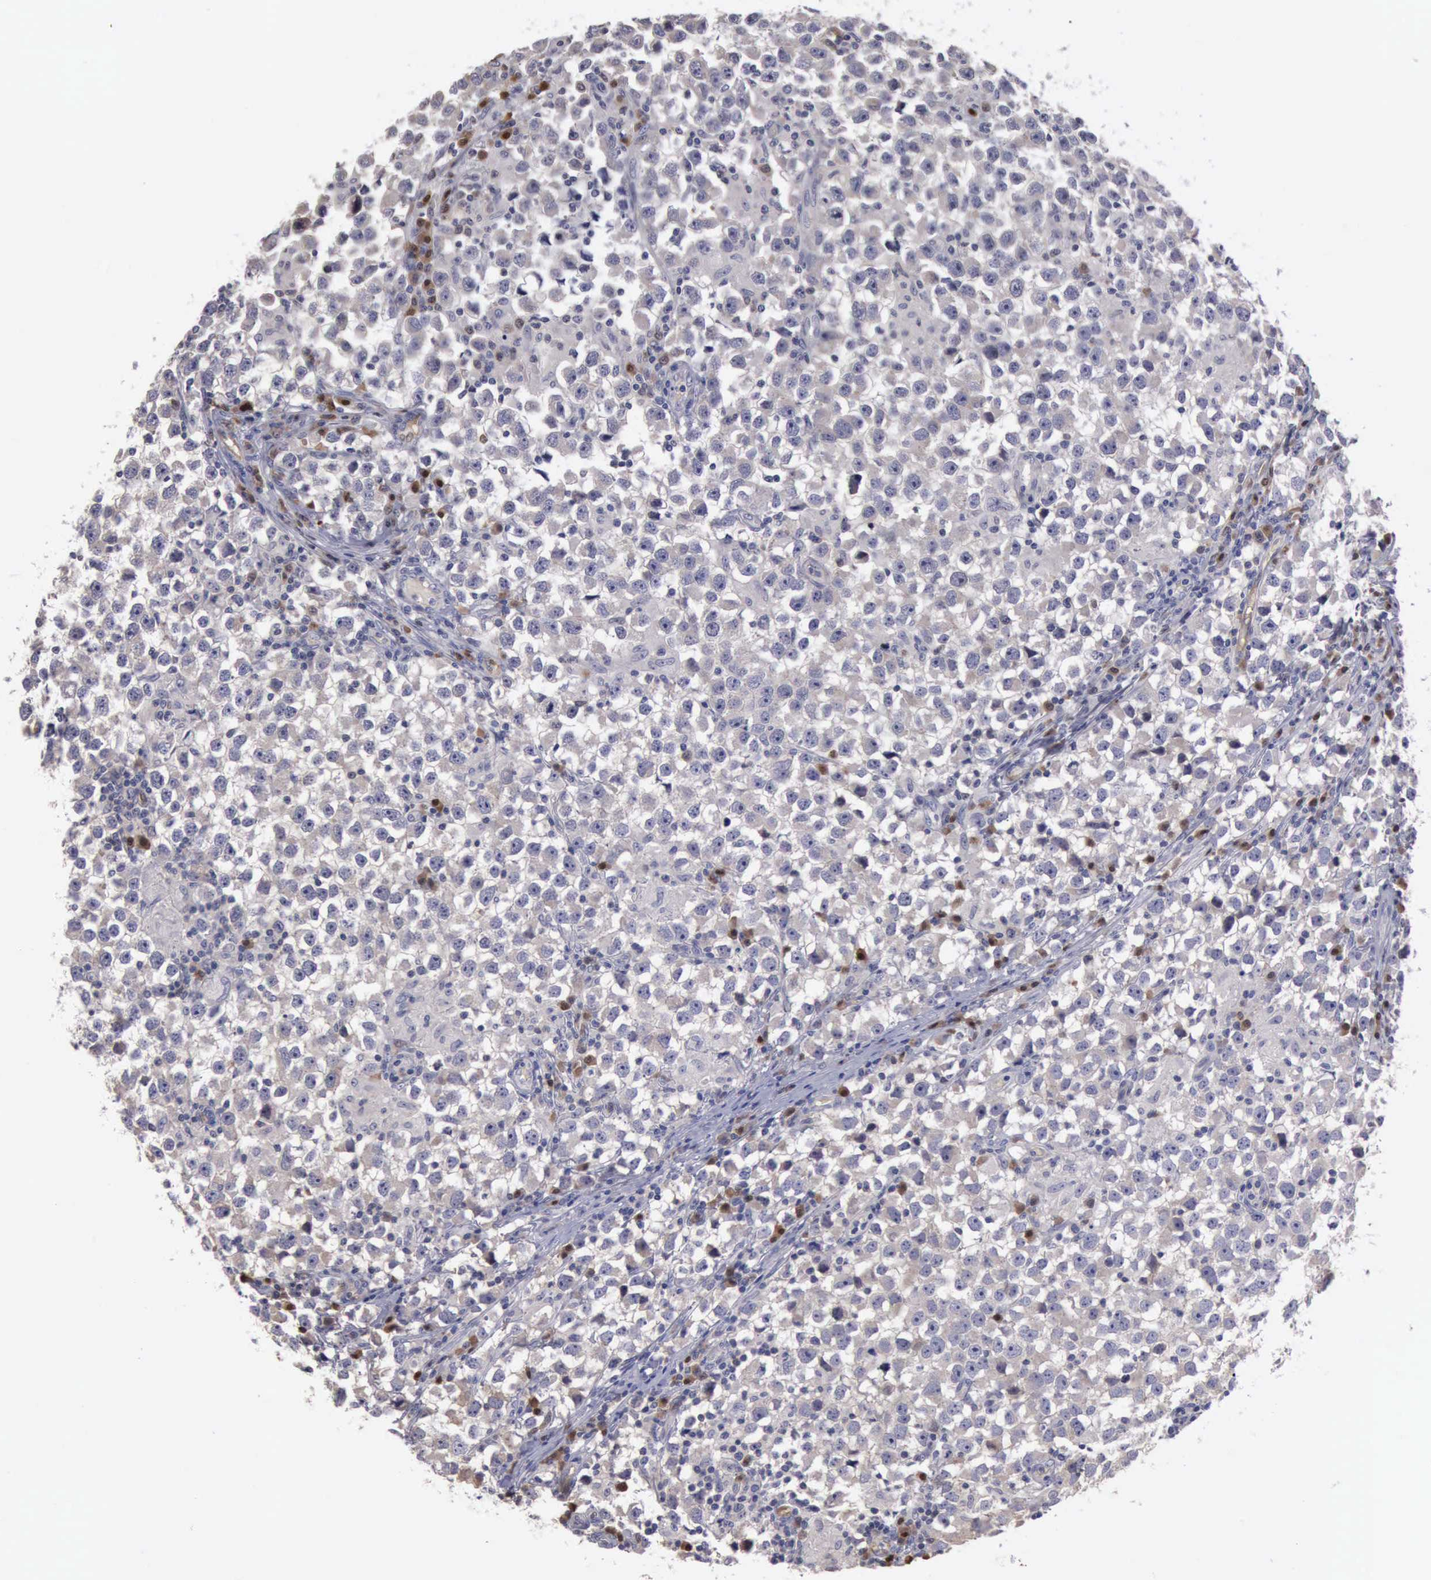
{"staining": {"intensity": "weak", "quantity": ">75%", "location": "cytoplasmic/membranous"}, "tissue": "testis cancer", "cell_type": "Tumor cells", "image_type": "cancer", "snomed": [{"axis": "morphology", "description": "Seminoma, NOS"}, {"axis": "topography", "description": "Testis"}], "caption": "Immunohistochemical staining of testis cancer (seminoma) demonstrates low levels of weak cytoplasmic/membranous positivity in approximately >75% of tumor cells. (IHC, brightfield microscopy, high magnification).", "gene": "CEP128", "patient": {"sex": "male", "age": 33}}